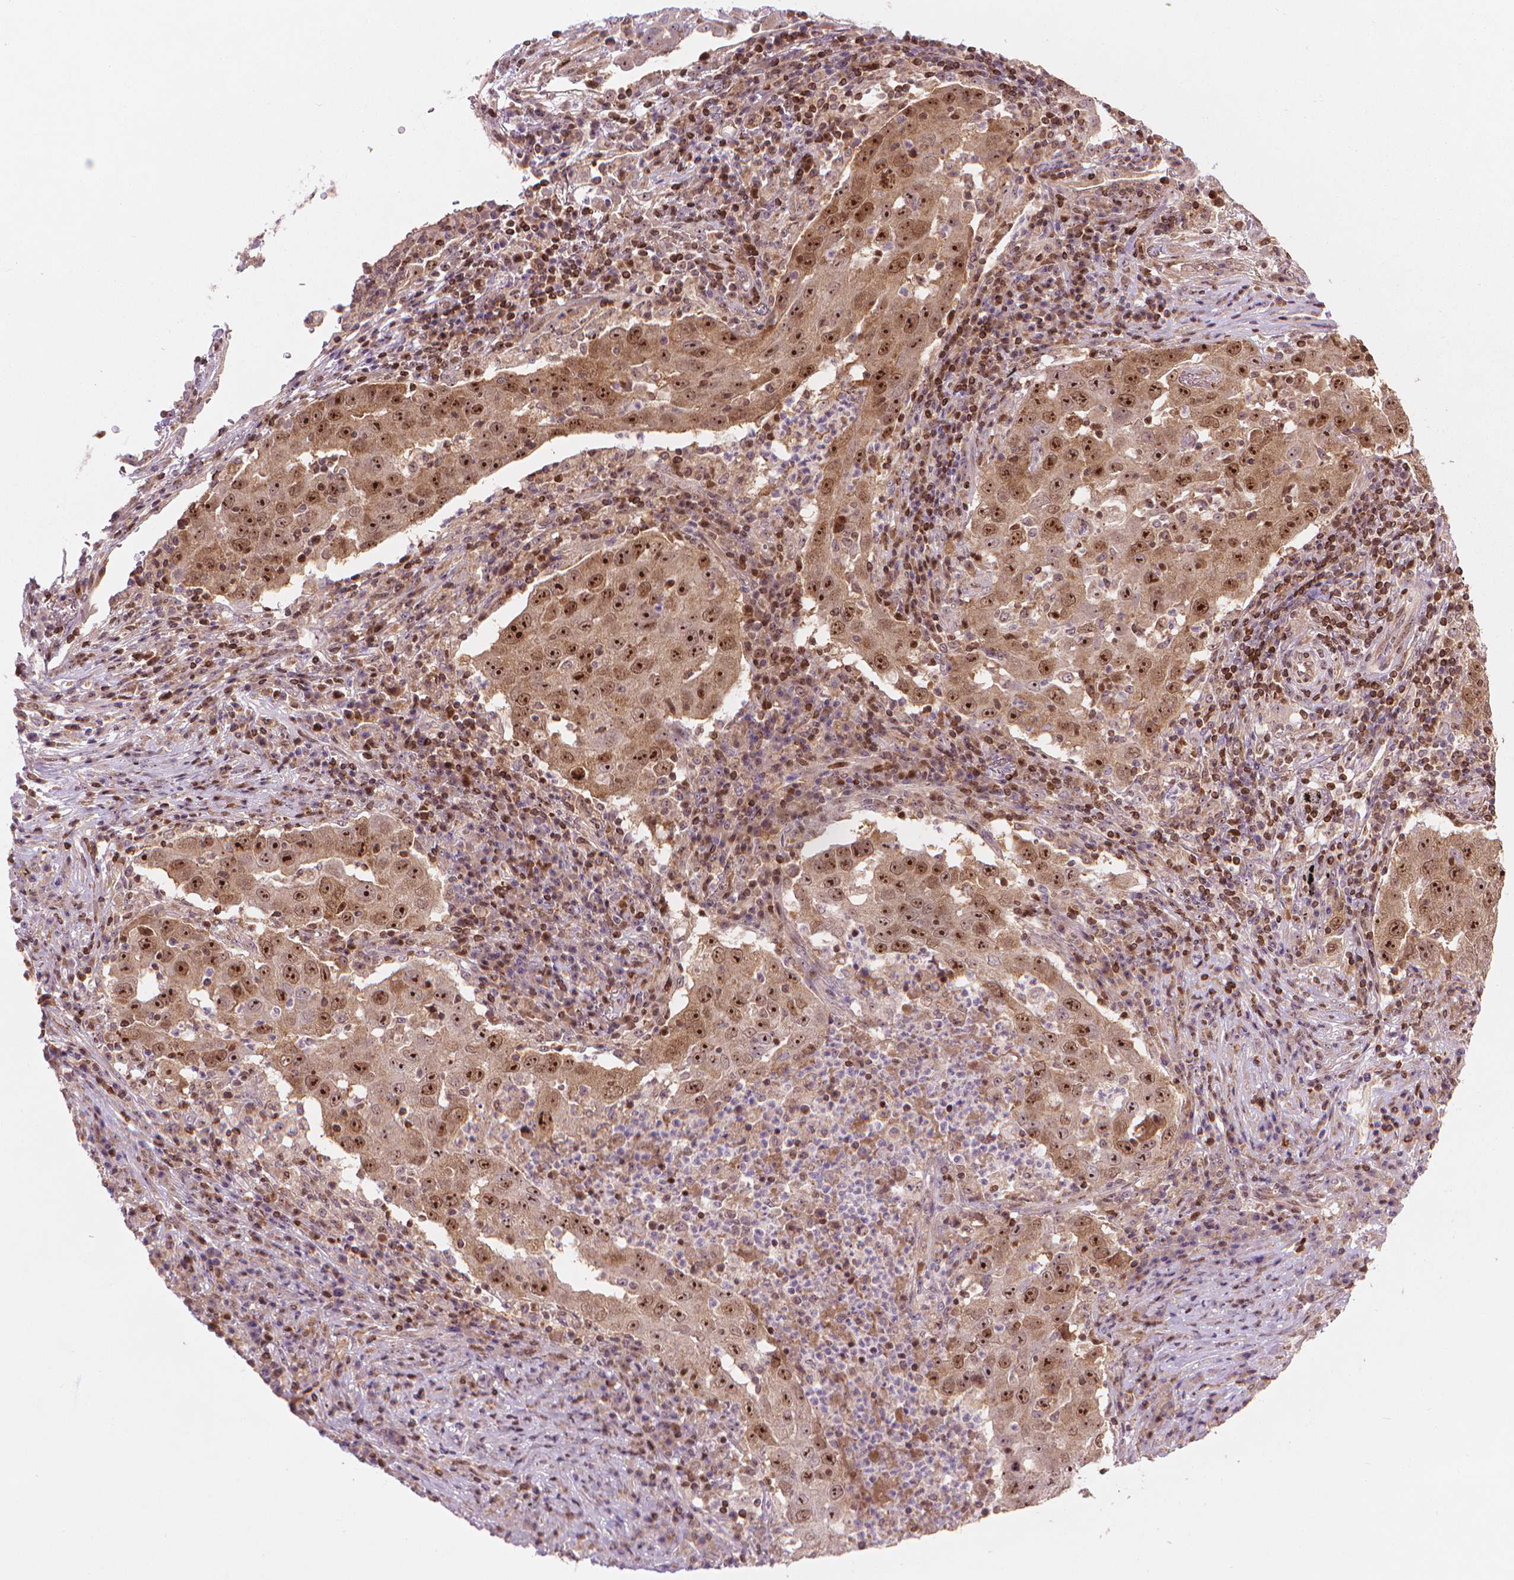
{"staining": {"intensity": "strong", "quantity": ">75%", "location": "nuclear"}, "tissue": "lung cancer", "cell_type": "Tumor cells", "image_type": "cancer", "snomed": [{"axis": "morphology", "description": "Adenocarcinoma, NOS"}, {"axis": "topography", "description": "Lung"}], "caption": "Immunohistochemistry (IHC) photomicrograph of human lung adenocarcinoma stained for a protein (brown), which reveals high levels of strong nuclear positivity in about >75% of tumor cells.", "gene": "SMC2", "patient": {"sex": "male", "age": 73}}